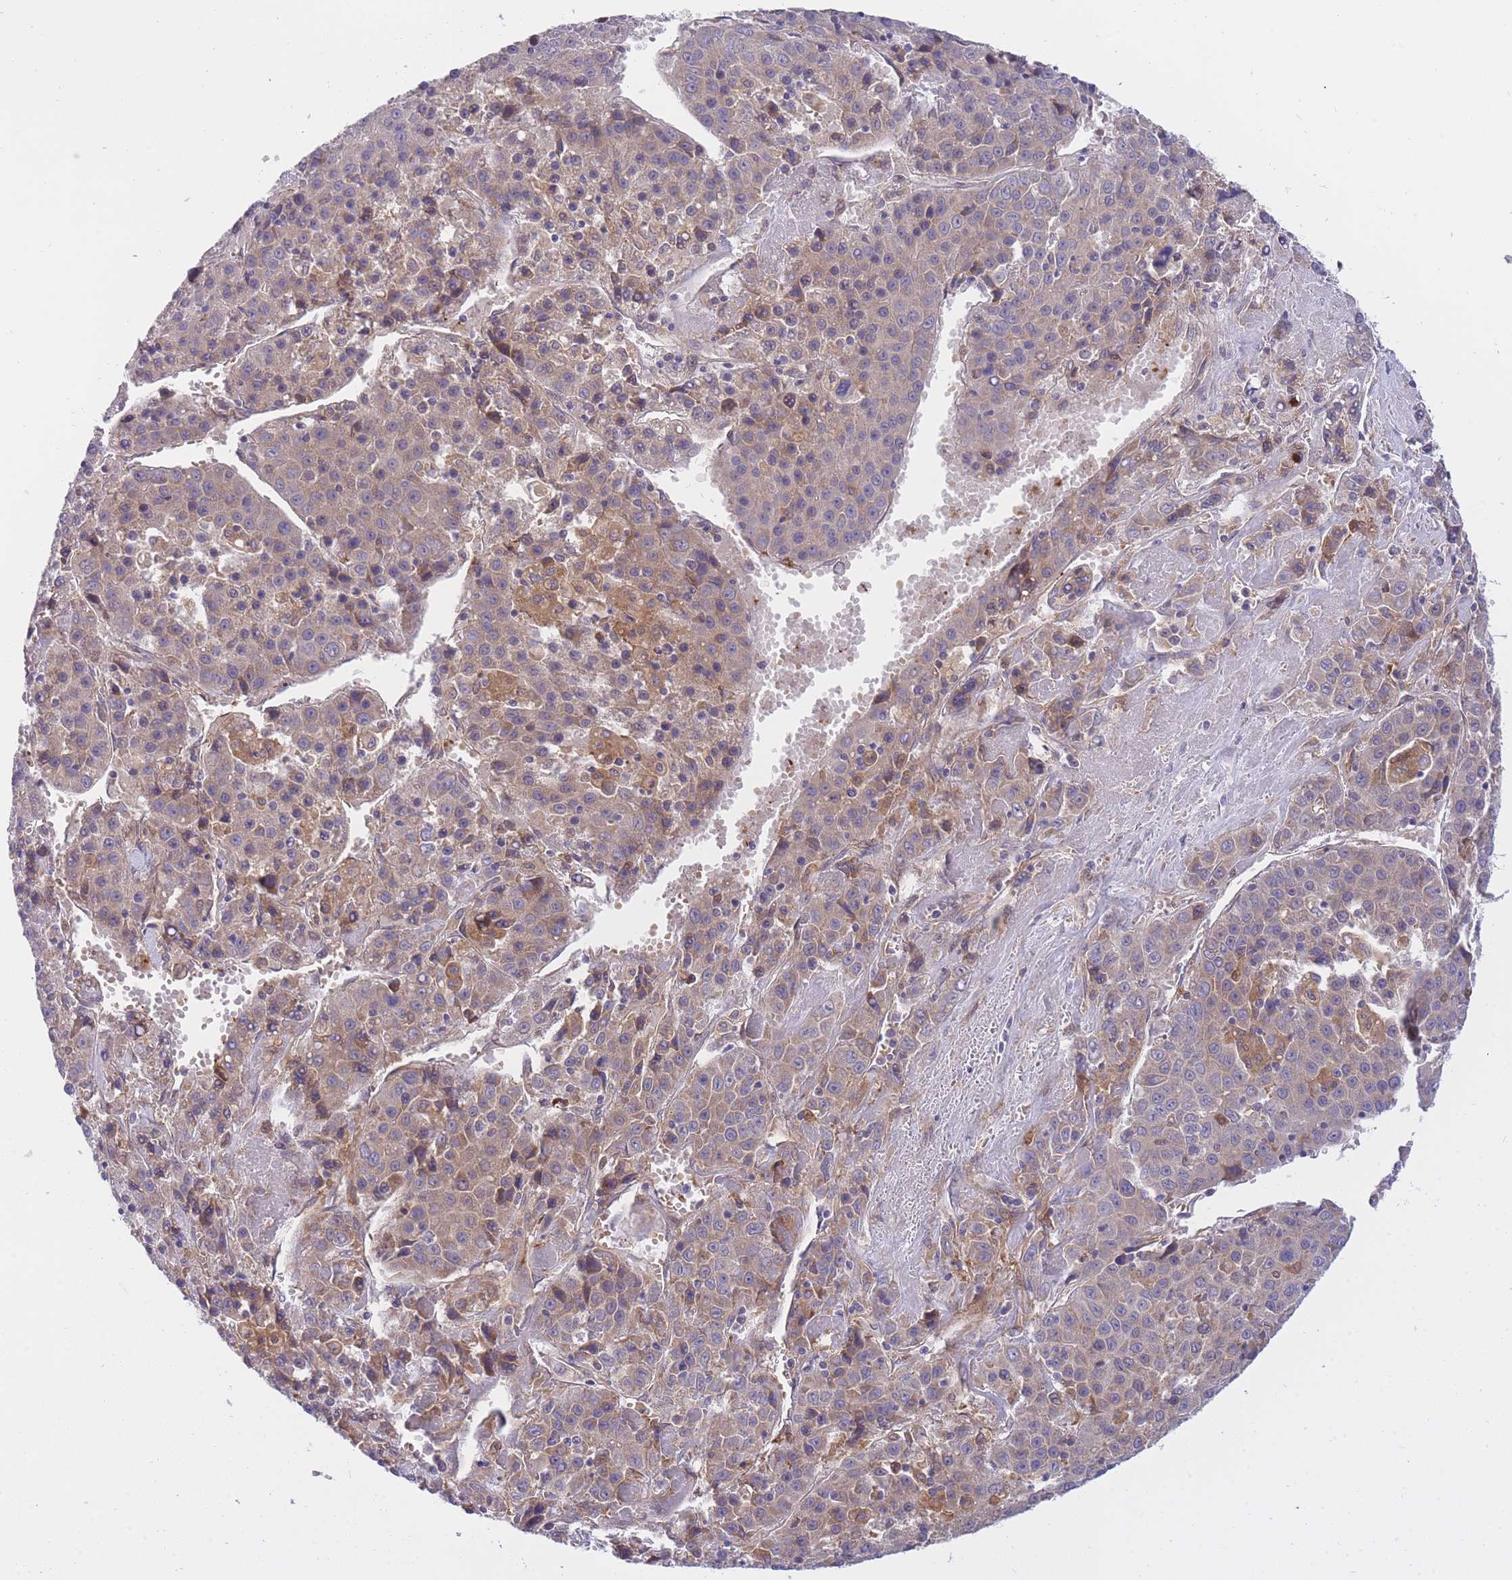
{"staining": {"intensity": "moderate", "quantity": "<25%", "location": "cytoplasmic/membranous"}, "tissue": "liver cancer", "cell_type": "Tumor cells", "image_type": "cancer", "snomed": [{"axis": "morphology", "description": "Carcinoma, Hepatocellular, NOS"}, {"axis": "topography", "description": "Liver"}], "caption": "High-magnification brightfield microscopy of liver hepatocellular carcinoma stained with DAB (3,3'-diaminobenzidine) (brown) and counterstained with hematoxylin (blue). tumor cells exhibit moderate cytoplasmic/membranous expression is present in approximately<25% of cells.", "gene": "CRYGN", "patient": {"sex": "female", "age": 53}}